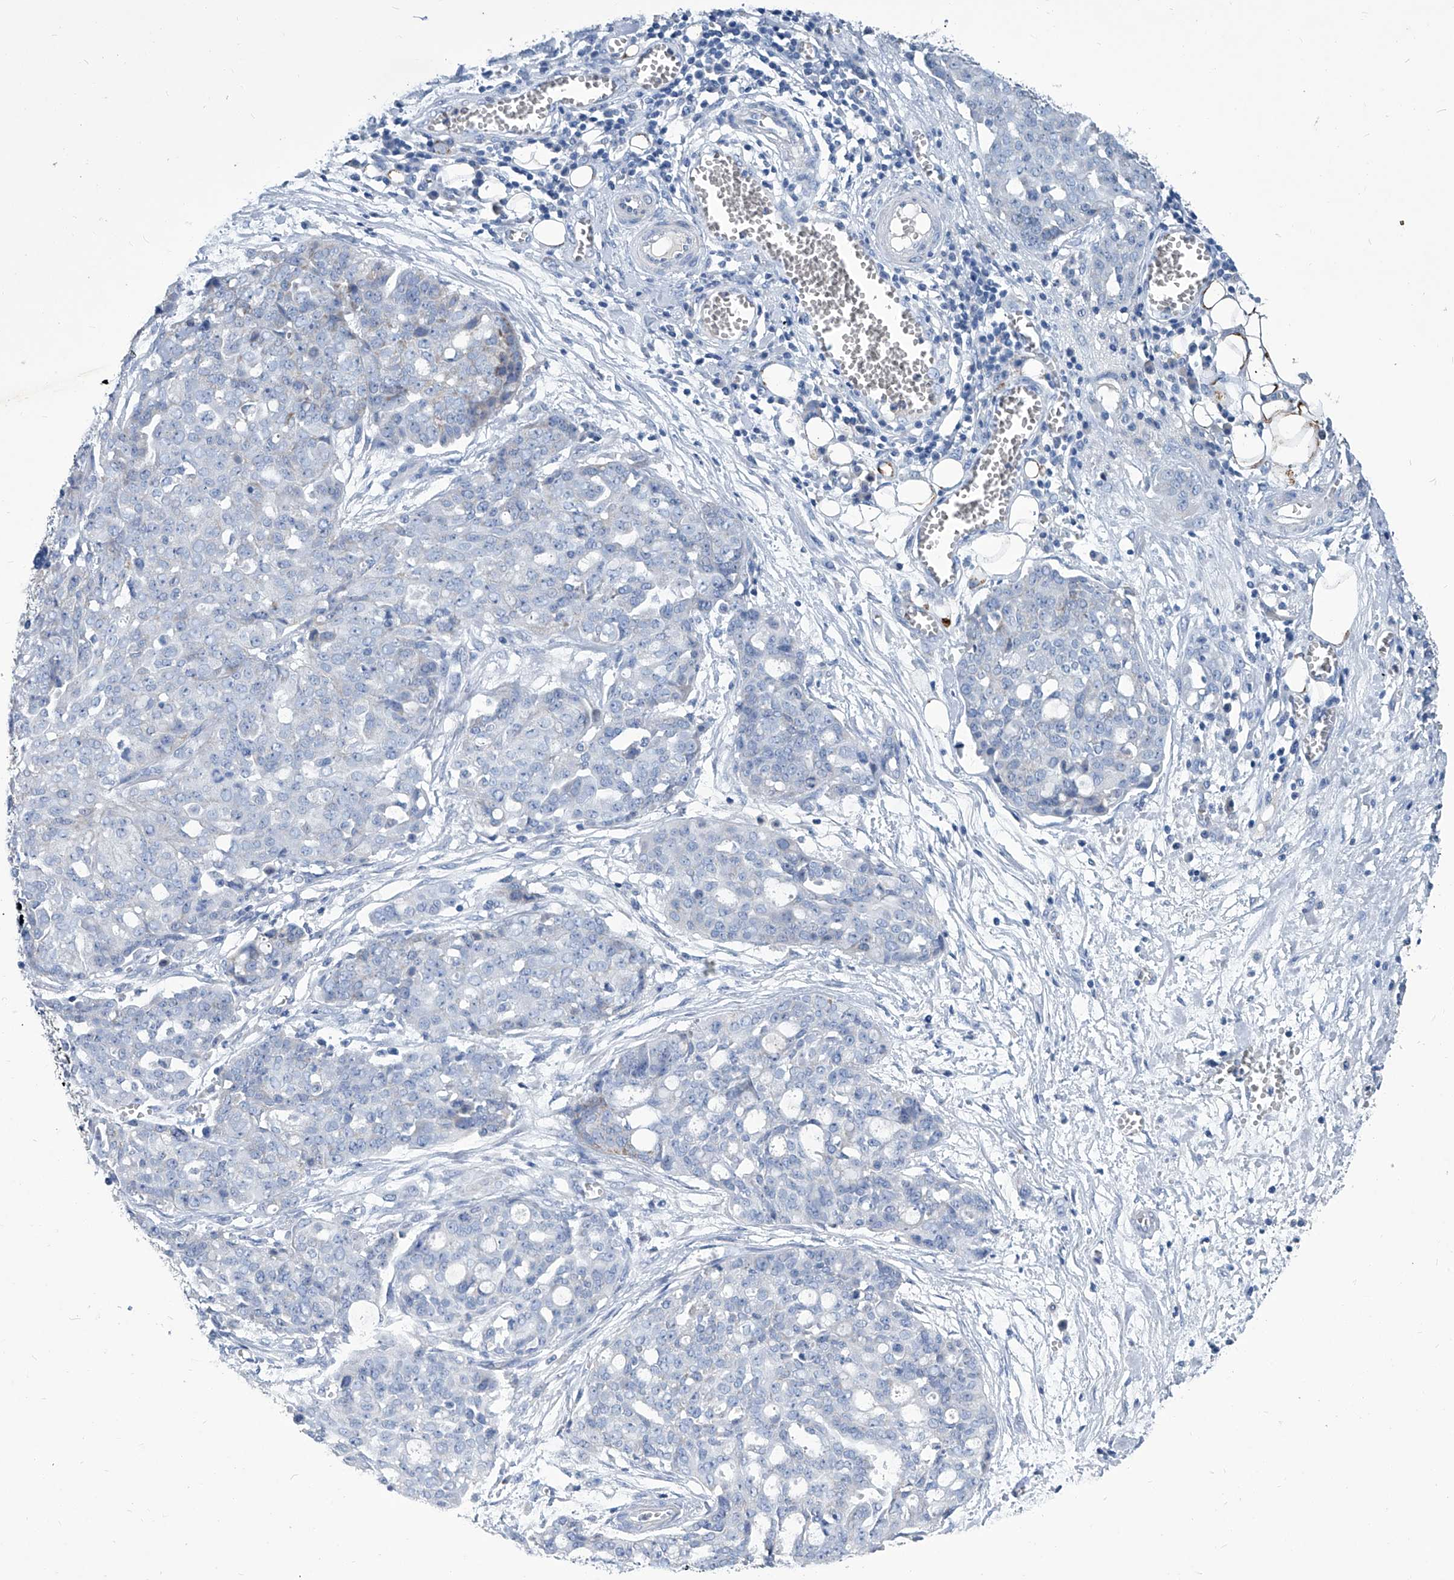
{"staining": {"intensity": "negative", "quantity": "none", "location": "none"}, "tissue": "ovarian cancer", "cell_type": "Tumor cells", "image_type": "cancer", "snomed": [{"axis": "morphology", "description": "Cystadenocarcinoma, serous, NOS"}, {"axis": "topography", "description": "Soft tissue"}, {"axis": "topography", "description": "Ovary"}], "caption": "Photomicrograph shows no protein expression in tumor cells of ovarian cancer tissue. Nuclei are stained in blue.", "gene": "MTARC1", "patient": {"sex": "female", "age": 57}}